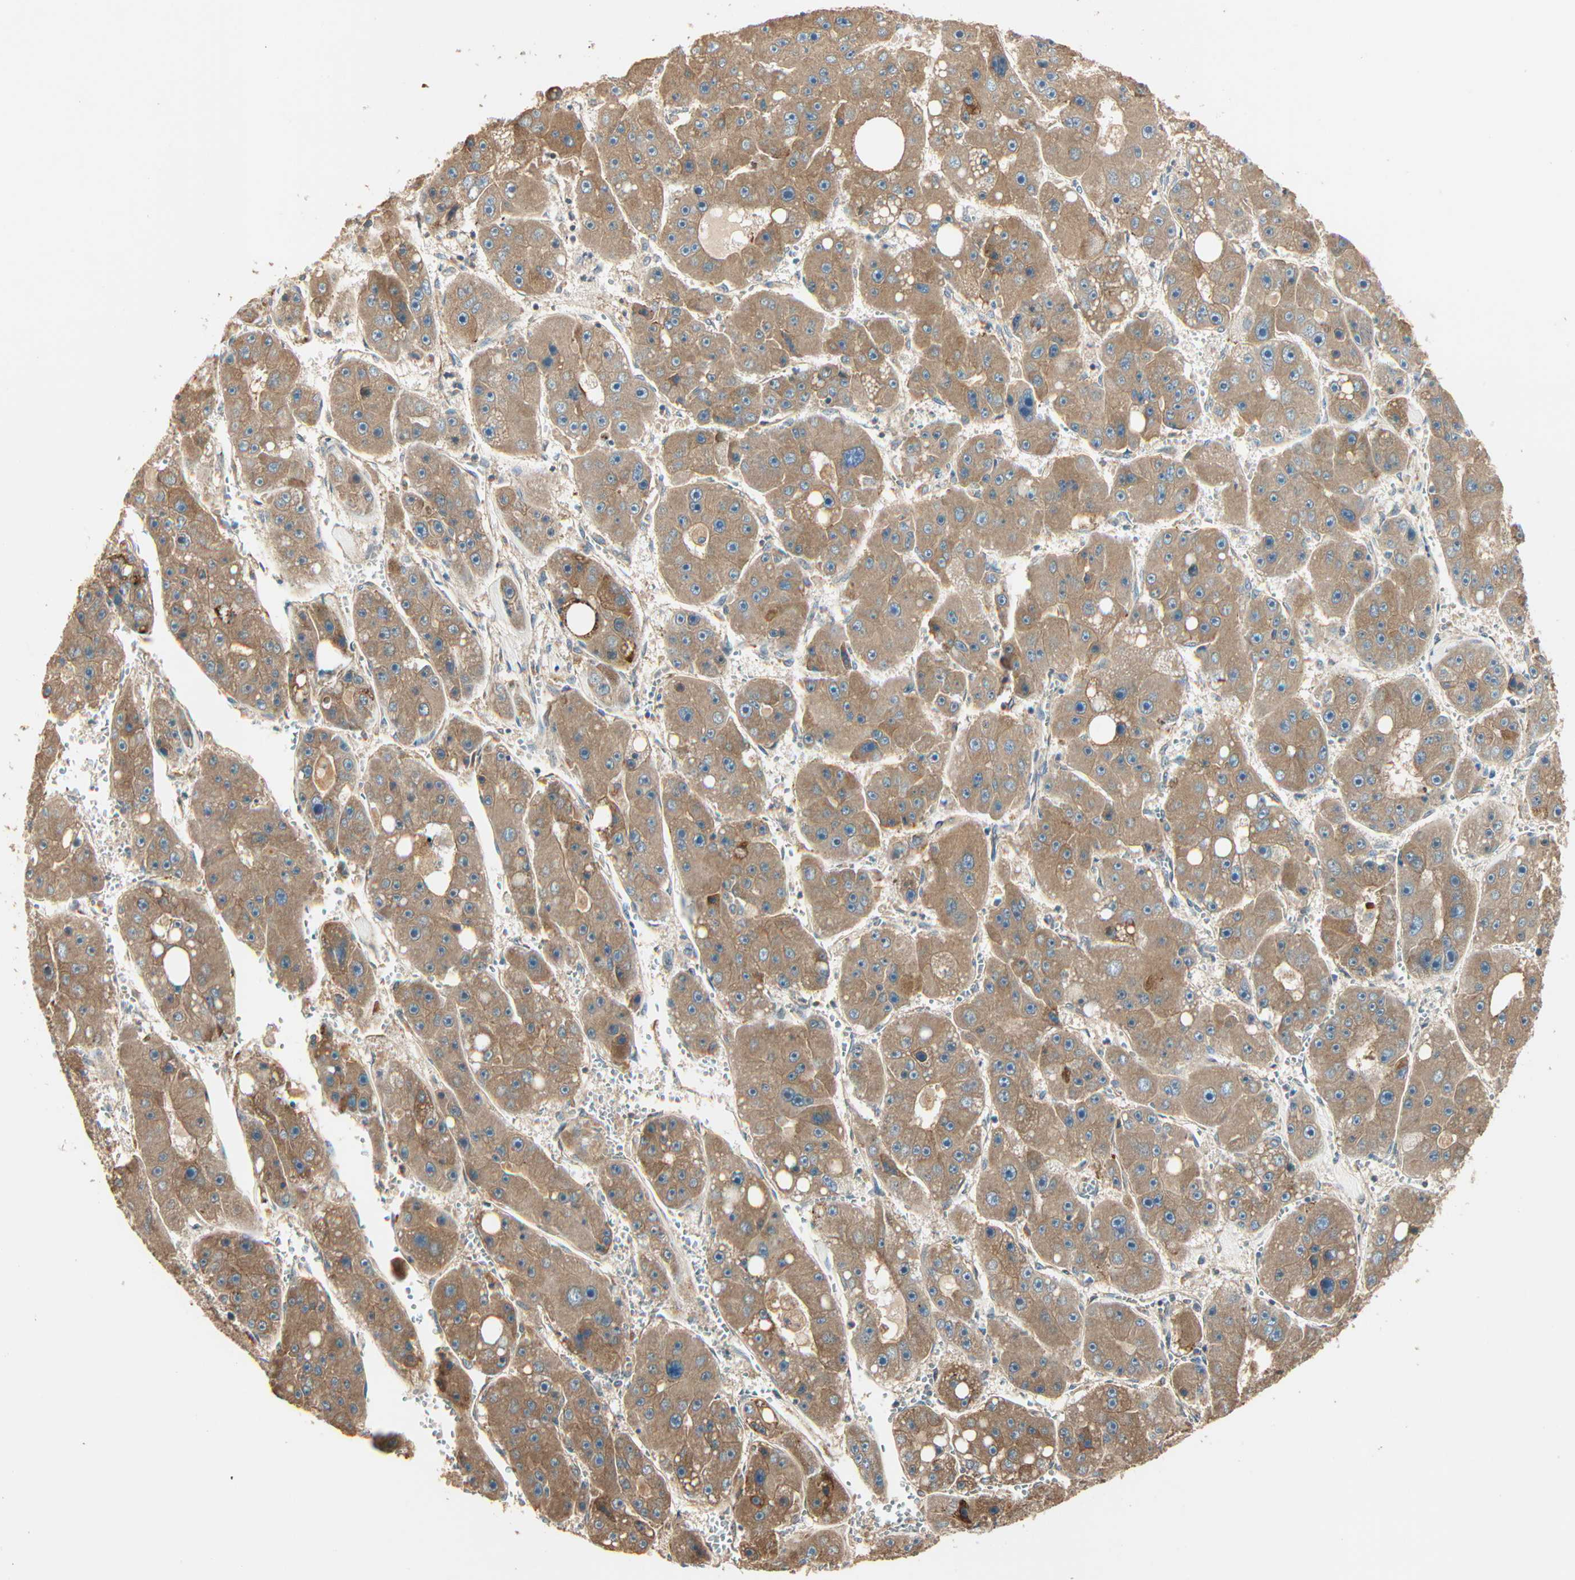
{"staining": {"intensity": "moderate", "quantity": ">75%", "location": "cytoplasmic/membranous"}, "tissue": "liver cancer", "cell_type": "Tumor cells", "image_type": "cancer", "snomed": [{"axis": "morphology", "description": "Carcinoma, Hepatocellular, NOS"}, {"axis": "topography", "description": "Liver"}], "caption": "High-power microscopy captured an immunohistochemistry (IHC) photomicrograph of hepatocellular carcinoma (liver), revealing moderate cytoplasmic/membranous staining in approximately >75% of tumor cells.", "gene": "GALK1", "patient": {"sex": "female", "age": 61}}